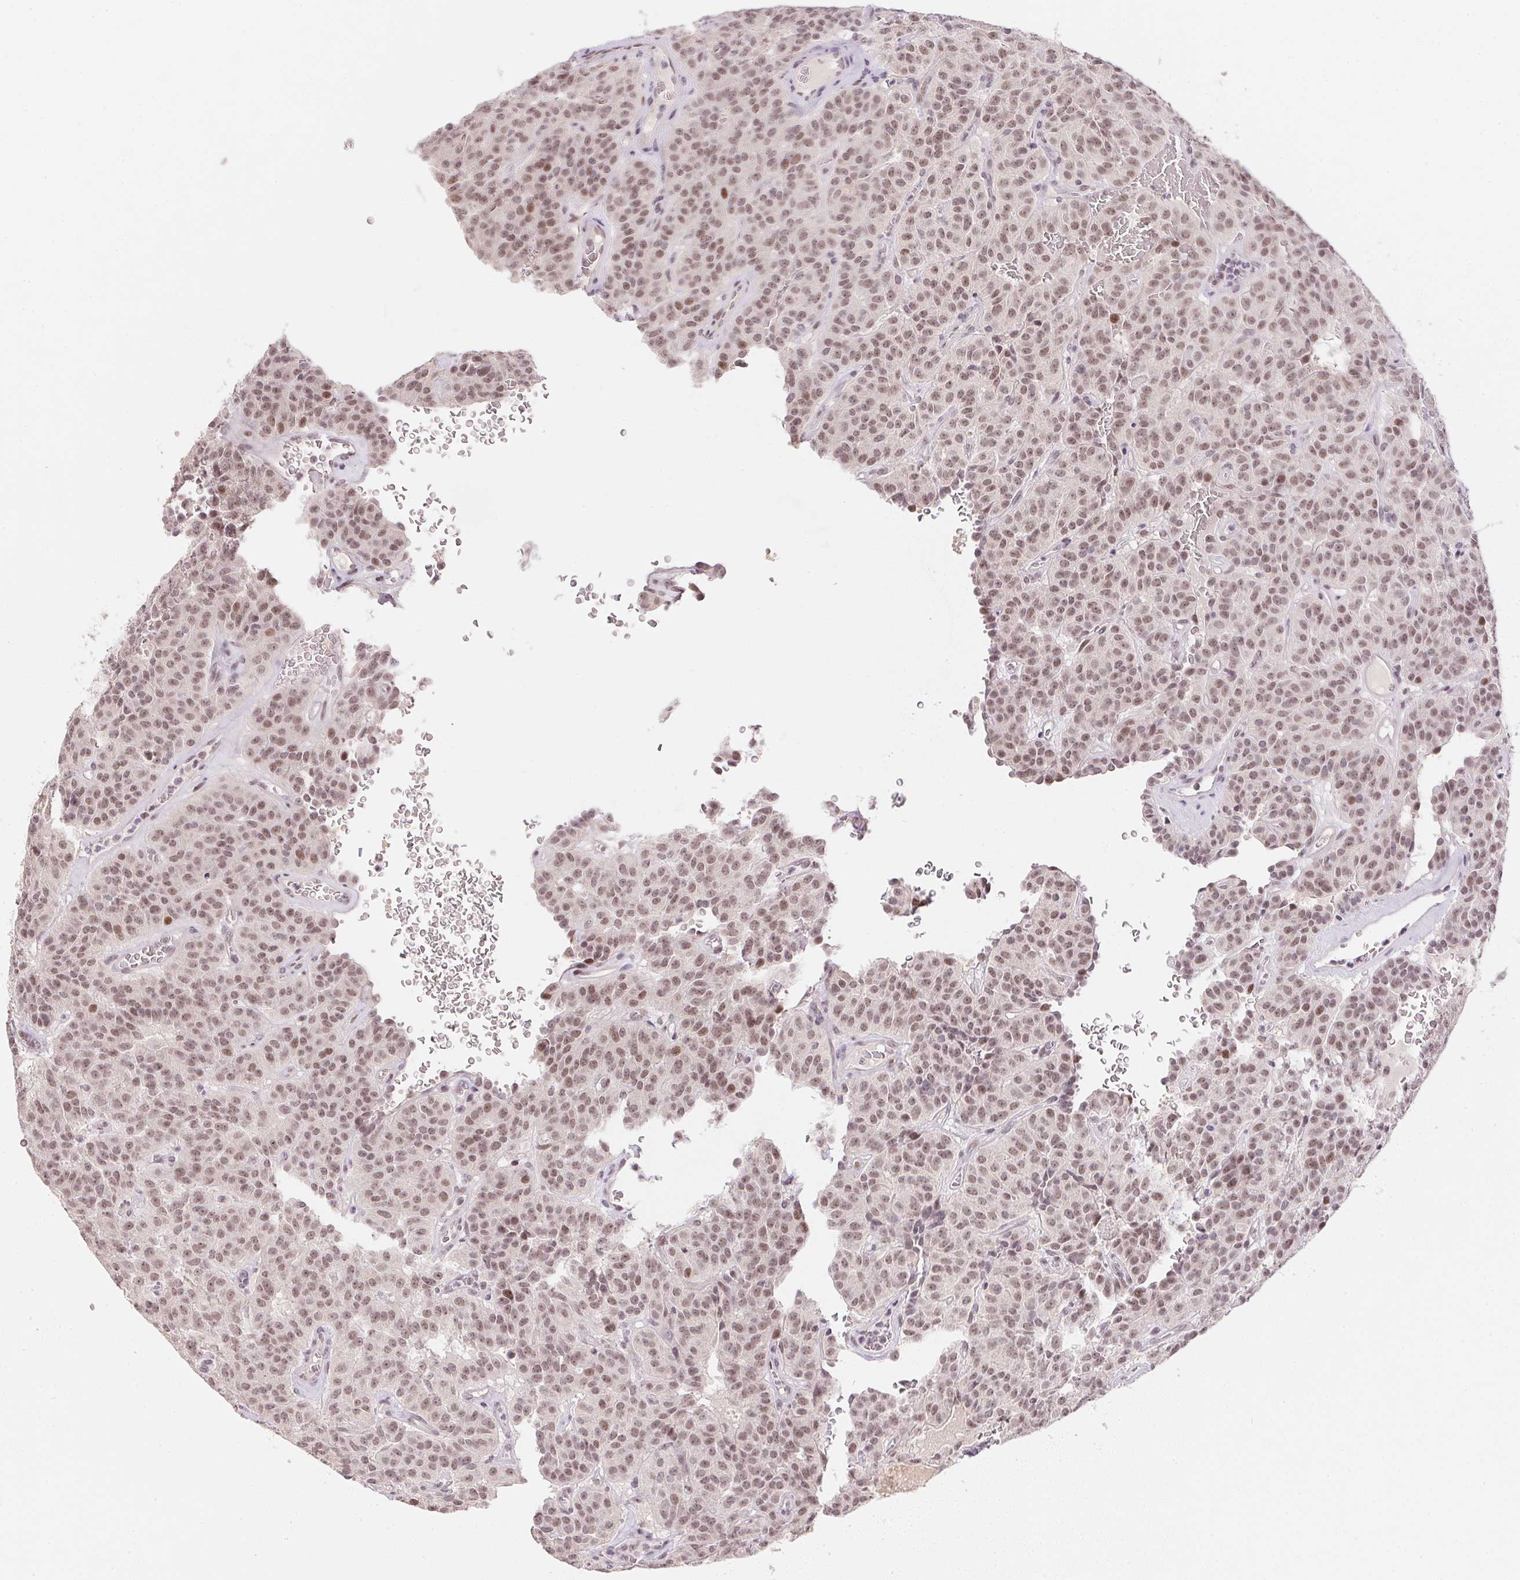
{"staining": {"intensity": "moderate", "quantity": ">75%", "location": "nuclear"}, "tissue": "carcinoid", "cell_type": "Tumor cells", "image_type": "cancer", "snomed": [{"axis": "morphology", "description": "Carcinoid, malignant, NOS"}, {"axis": "topography", "description": "Lung"}], "caption": "Immunohistochemical staining of malignant carcinoid reveals medium levels of moderate nuclear protein staining in about >75% of tumor cells.", "gene": "KDM4D", "patient": {"sex": "female", "age": 61}}